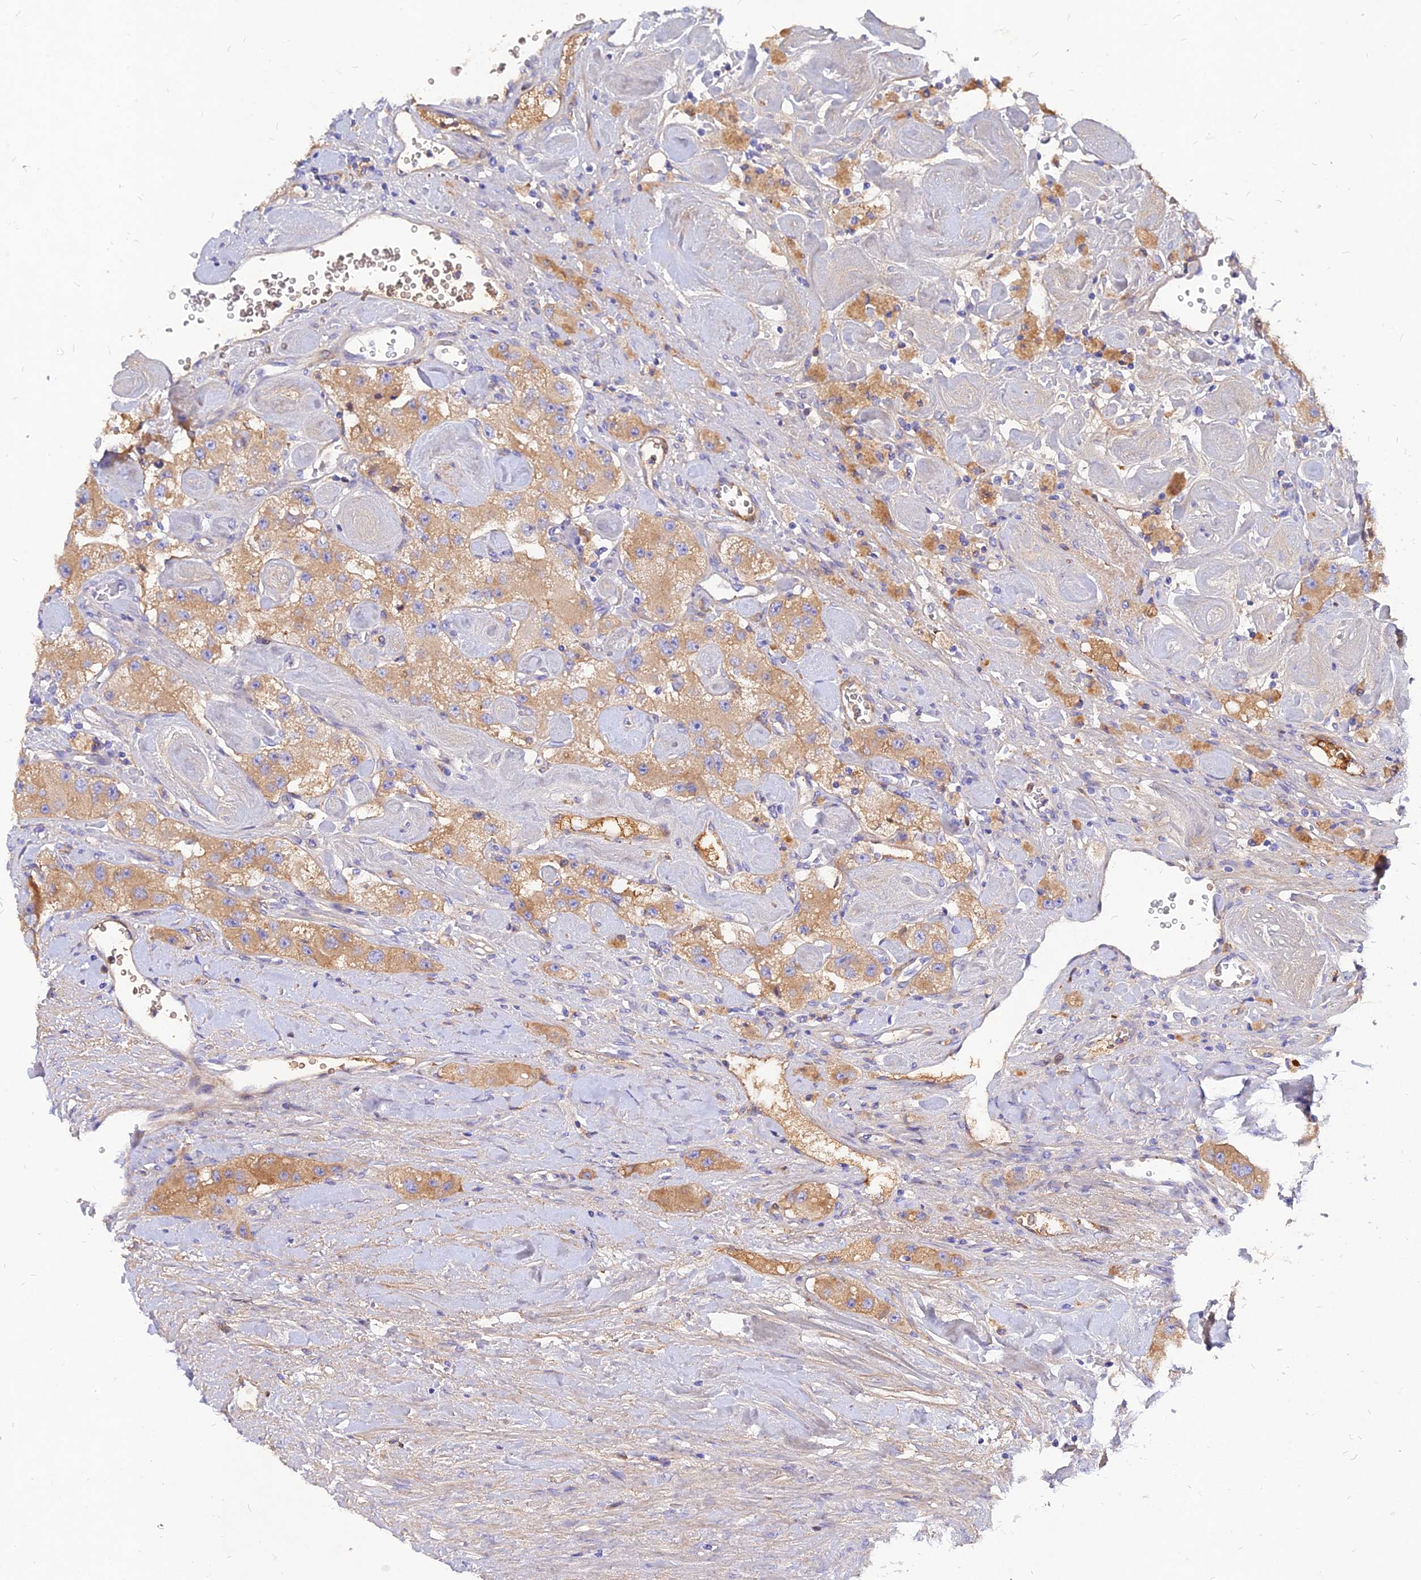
{"staining": {"intensity": "moderate", "quantity": ">75%", "location": "cytoplasmic/membranous"}, "tissue": "carcinoid", "cell_type": "Tumor cells", "image_type": "cancer", "snomed": [{"axis": "morphology", "description": "Carcinoid, malignant, NOS"}, {"axis": "topography", "description": "Pancreas"}], "caption": "A histopathology image of human carcinoid stained for a protein shows moderate cytoplasmic/membranous brown staining in tumor cells.", "gene": "MROH1", "patient": {"sex": "male", "age": 41}}